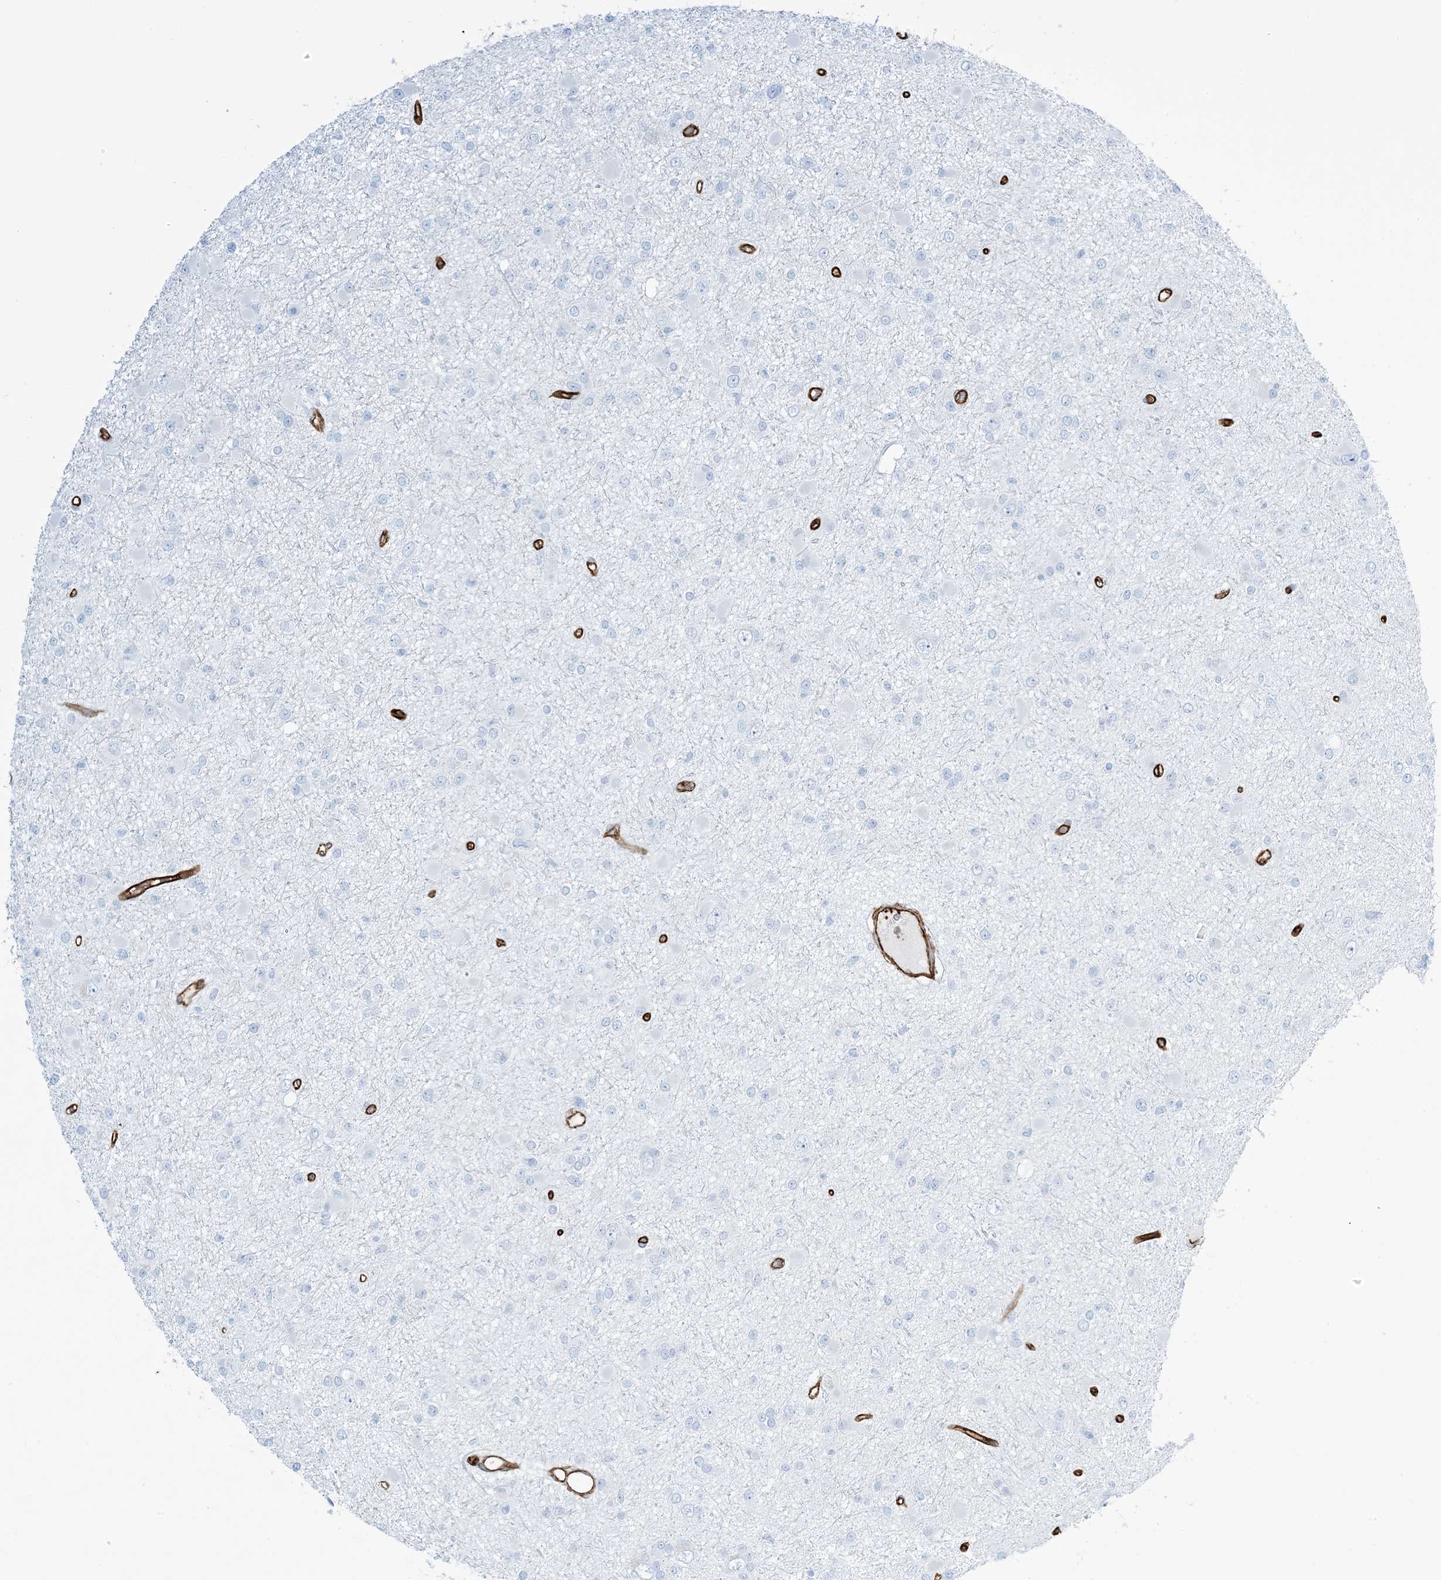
{"staining": {"intensity": "negative", "quantity": "none", "location": "none"}, "tissue": "glioma", "cell_type": "Tumor cells", "image_type": "cancer", "snomed": [{"axis": "morphology", "description": "Glioma, malignant, Low grade"}, {"axis": "topography", "description": "Brain"}], "caption": "Protein analysis of glioma reveals no significant staining in tumor cells.", "gene": "EPS8L3", "patient": {"sex": "female", "age": 22}}